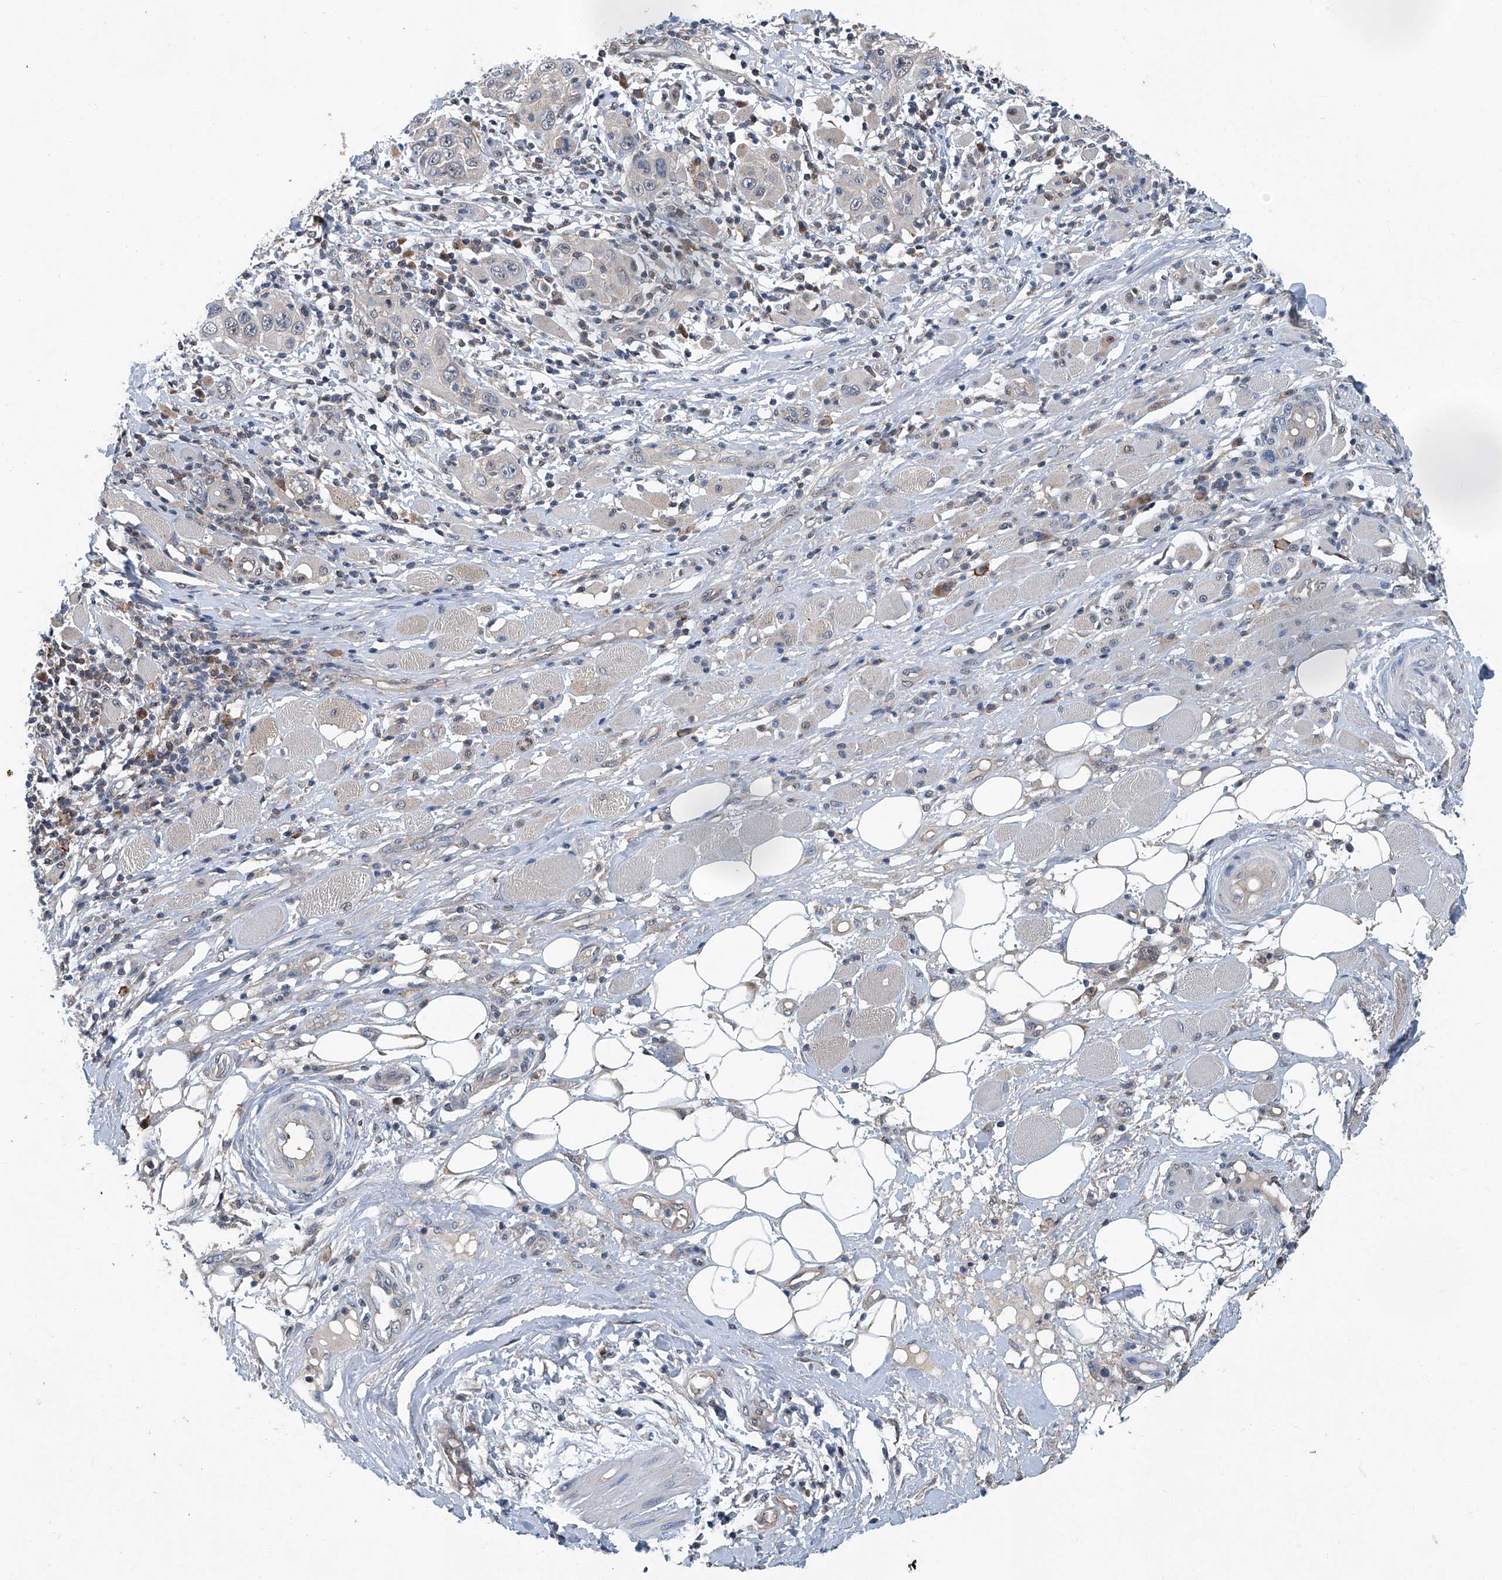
{"staining": {"intensity": "negative", "quantity": "none", "location": "none"}, "tissue": "skin cancer", "cell_type": "Tumor cells", "image_type": "cancer", "snomed": [{"axis": "morphology", "description": "Squamous cell carcinoma, NOS"}, {"axis": "topography", "description": "Skin"}], "caption": "A high-resolution micrograph shows IHC staining of skin squamous cell carcinoma, which displays no significant positivity in tumor cells. (DAB (3,3'-diaminobenzidine) immunohistochemistry (IHC) with hematoxylin counter stain).", "gene": "CLK1", "patient": {"sex": "female", "age": 88}}